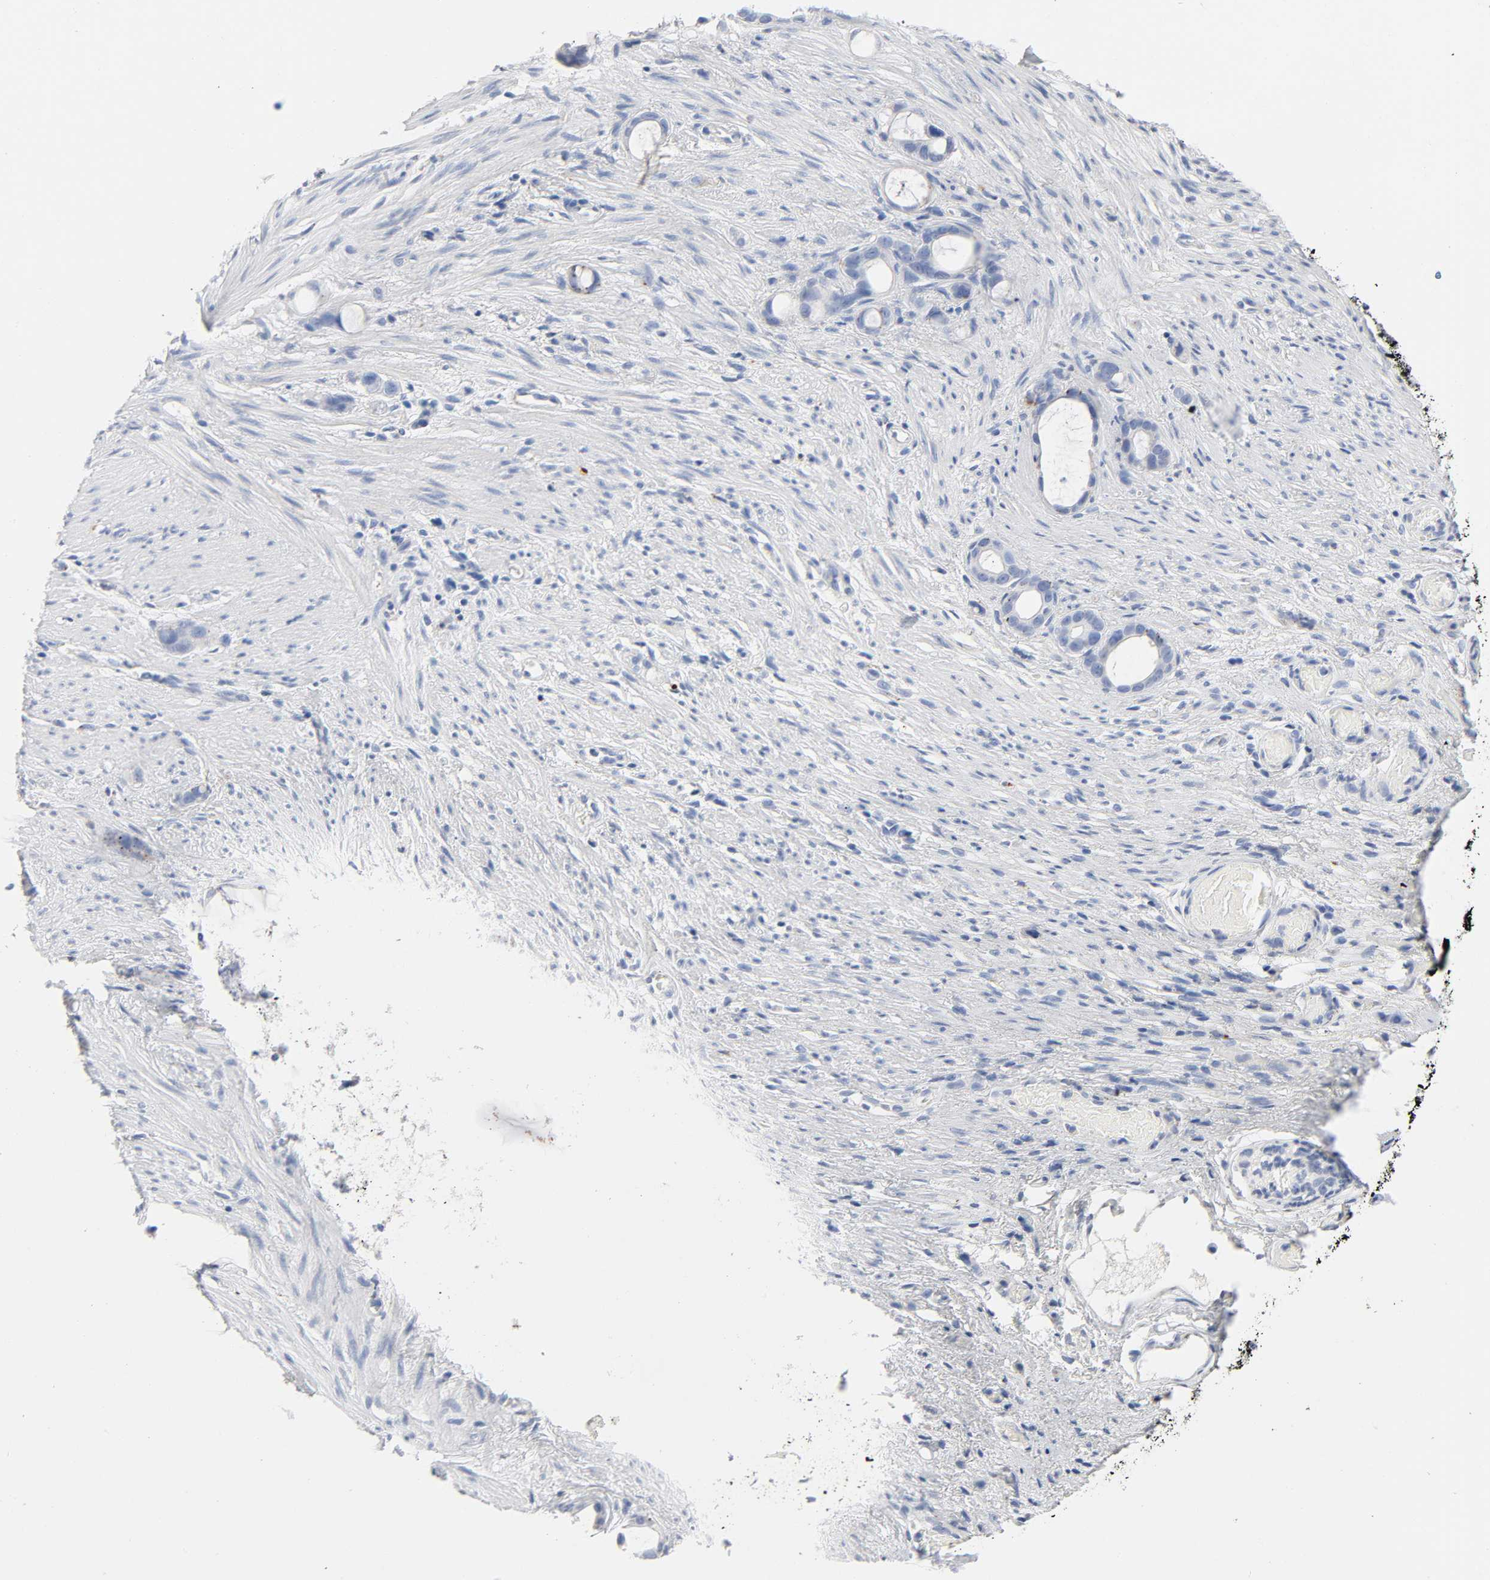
{"staining": {"intensity": "negative", "quantity": "none", "location": "none"}, "tissue": "stomach cancer", "cell_type": "Tumor cells", "image_type": "cancer", "snomed": [{"axis": "morphology", "description": "Adenocarcinoma, NOS"}, {"axis": "topography", "description": "Stomach"}], "caption": "The photomicrograph displays no staining of tumor cells in stomach cancer (adenocarcinoma).", "gene": "PLP1", "patient": {"sex": "female", "age": 75}}